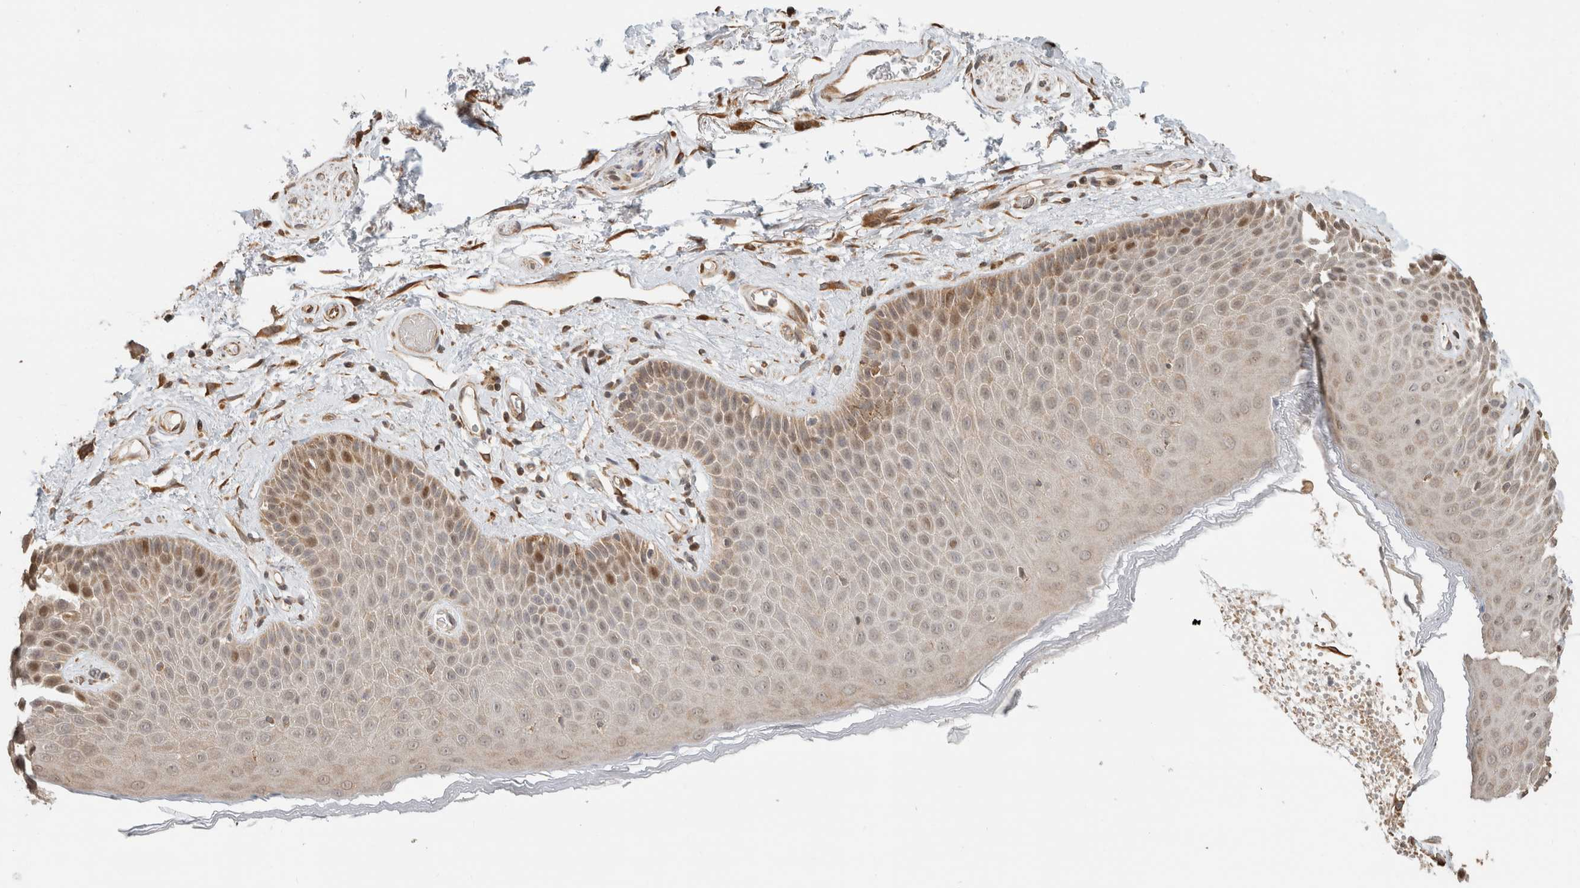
{"staining": {"intensity": "moderate", "quantity": "25%-75%", "location": "cytoplasmic/membranous,nuclear"}, "tissue": "skin", "cell_type": "Epidermal cells", "image_type": "normal", "snomed": [{"axis": "morphology", "description": "Normal tissue, NOS"}, {"axis": "topography", "description": "Anal"}], "caption": "Protein analysis of unremarkable skin shows moderate cytoplasmic/membranous,nuclear positivity in about 25%-75% of epidermal cells. Nuclei are stained in blue.", "gene": "GINS4", "patient": {"sex": "male", "age": 74}}